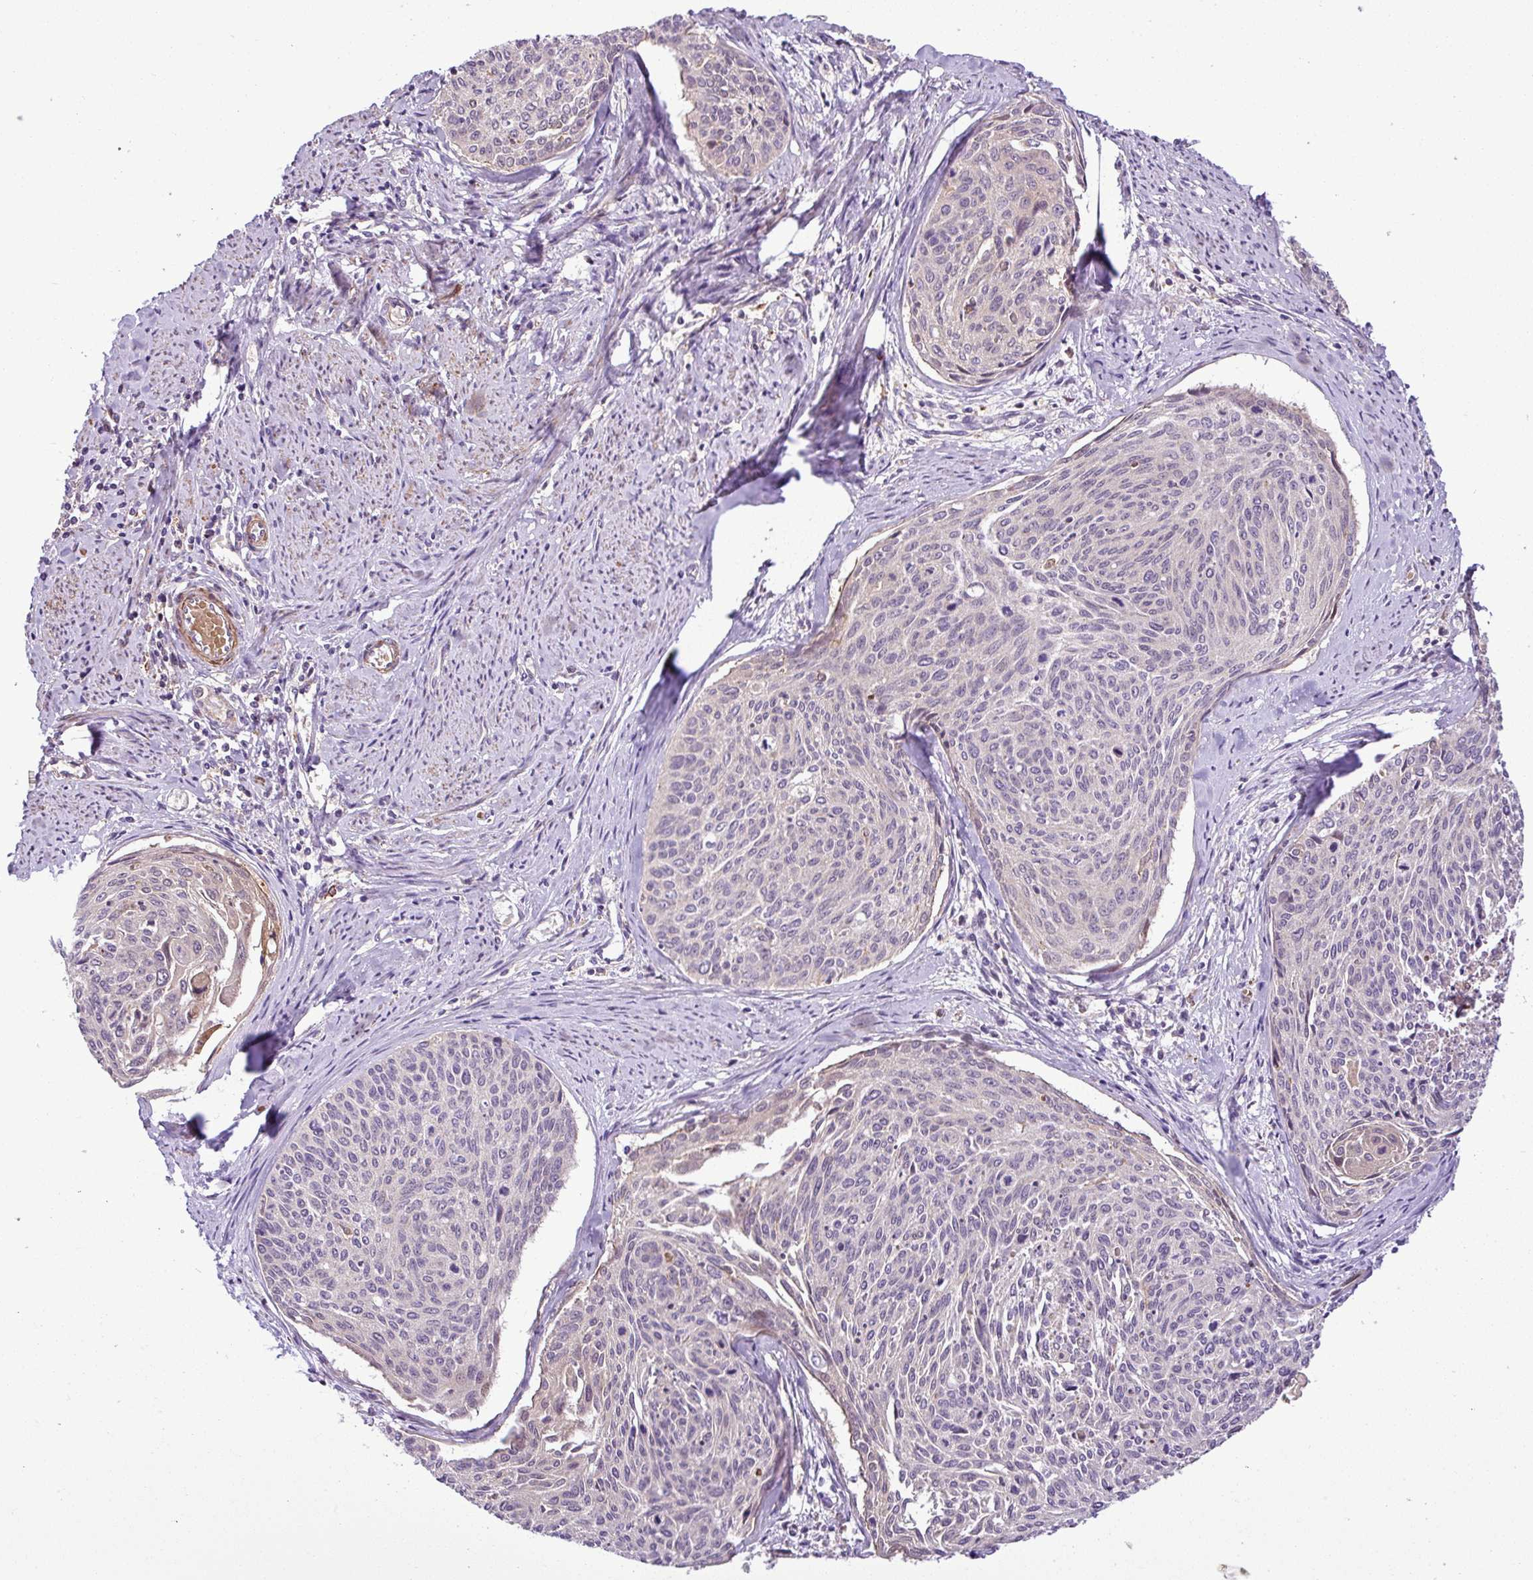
{"staining": {"intensity": "negative", "quantity": "none", "location": "none"}, "tissue": "cervical cancer", "cell_type": "Tumor cells", "image_type": "cancer", "snomed": [{"axis": "morphology", "description": "Squamous cell carcinoma, NOS"}, {"axis": "topography", "description": "Cervix"}], "caption": "DAB (3,3'-diaminobenzidine) immunohistochemical staining of cervical squamous cell carcinoma reveals no significant positivity in tumor cells.", "gene": "NBEAL2", "patient": {"sex": "female", "age": 55}}